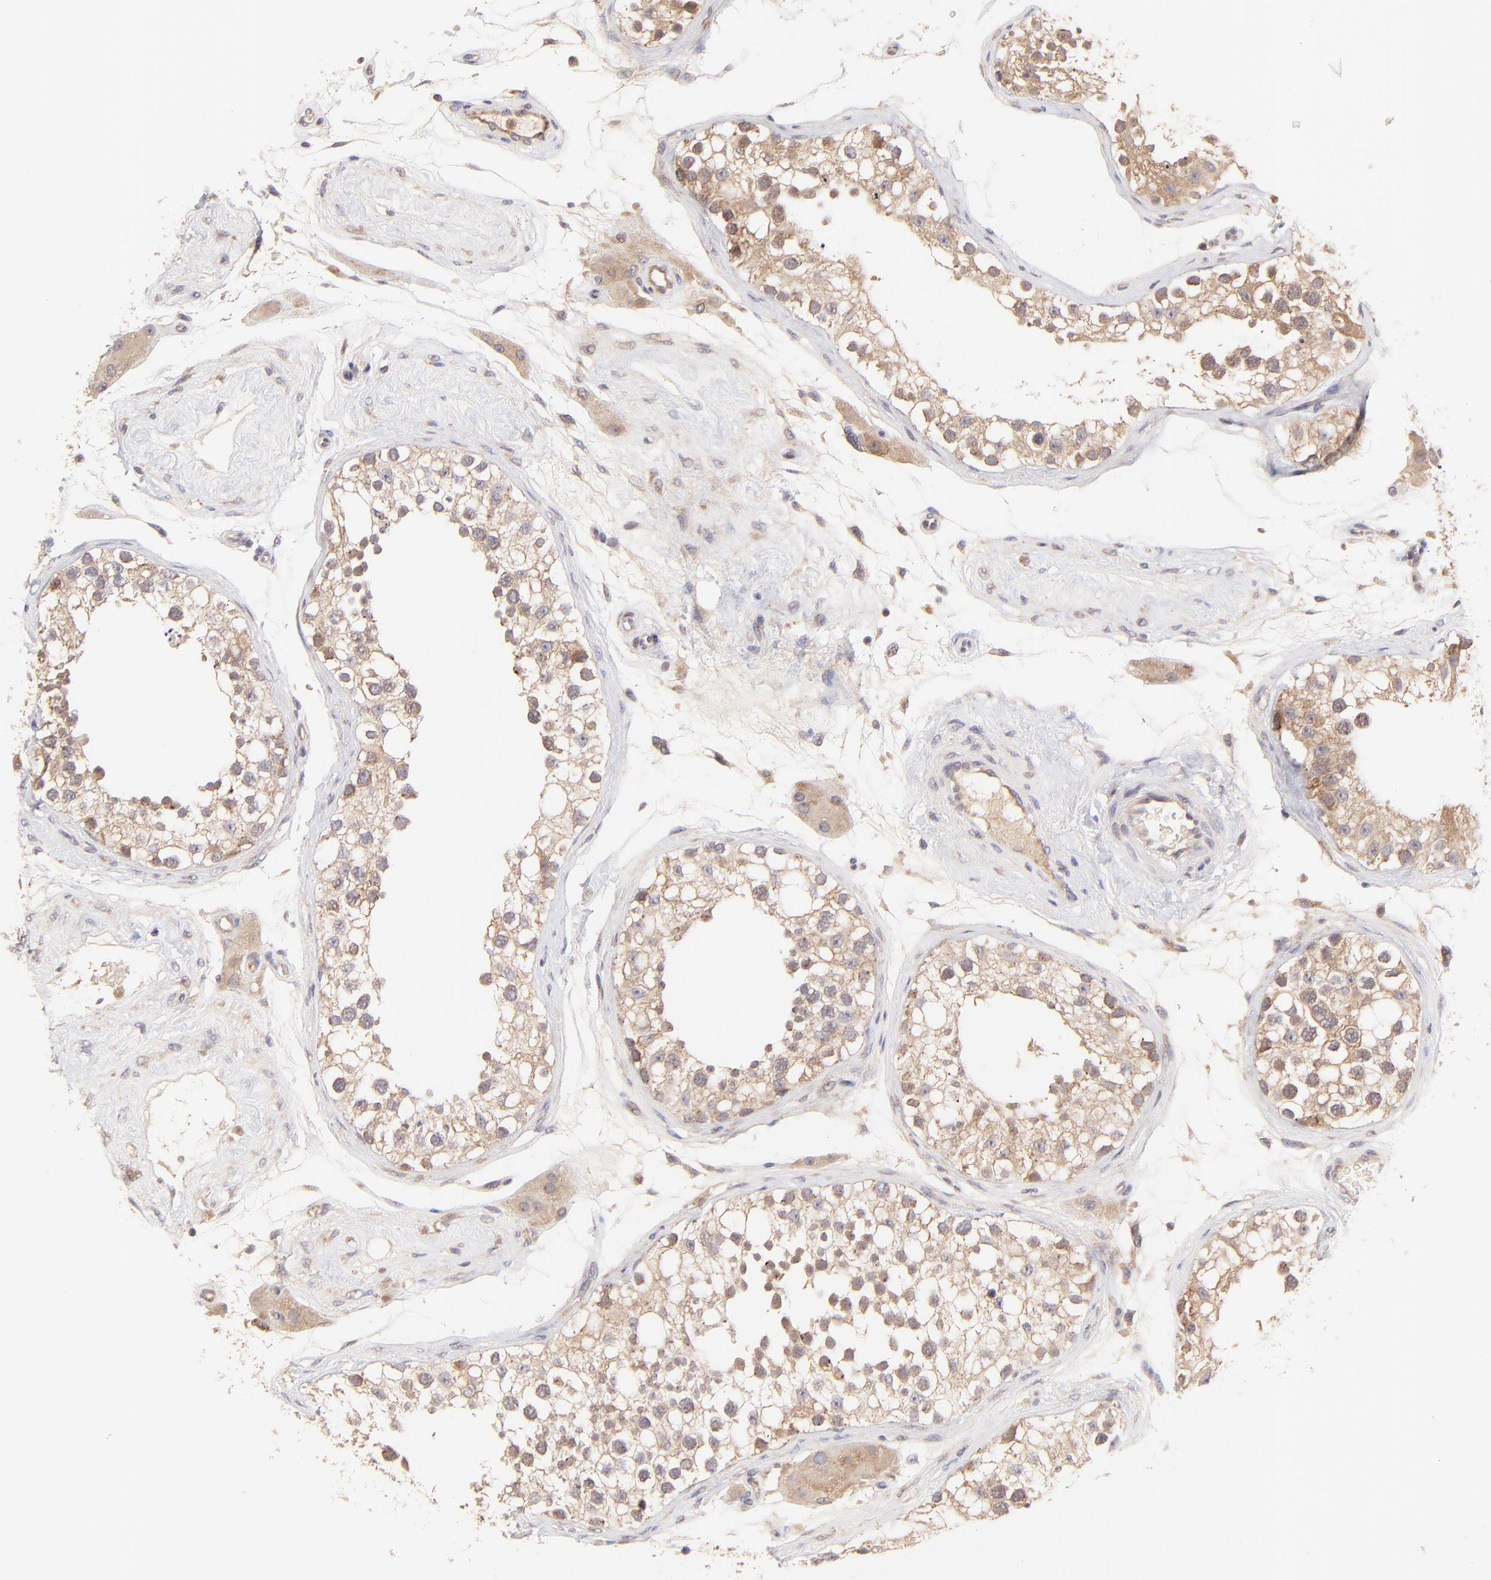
{"staining": {"intensity": "moderate", "quantity": ">75%", "location": "cytoplasmic/membranous"}, "tissue": "testis", "cell_type": "Cells in seminiferous ducts", "image_type": "normal", "snomed": [{"axis": "morphology", "description": "Normal tissue, NOS"}, {"axis": "topography", "description": "Testis"}], "caption": "A brown stain shows moderate cytoplasmic/membranous expression of a protein in cells in seminiferous ducts of benign human testis. The staining is performed using DAB (3,3'-diaminobenzidine) brown chromogen to label protein expression. The nuclei are counter-stained blue using hematoxylin.", "gene": "TNRC6B", "patient": {"sex": "male", "age": 68}}